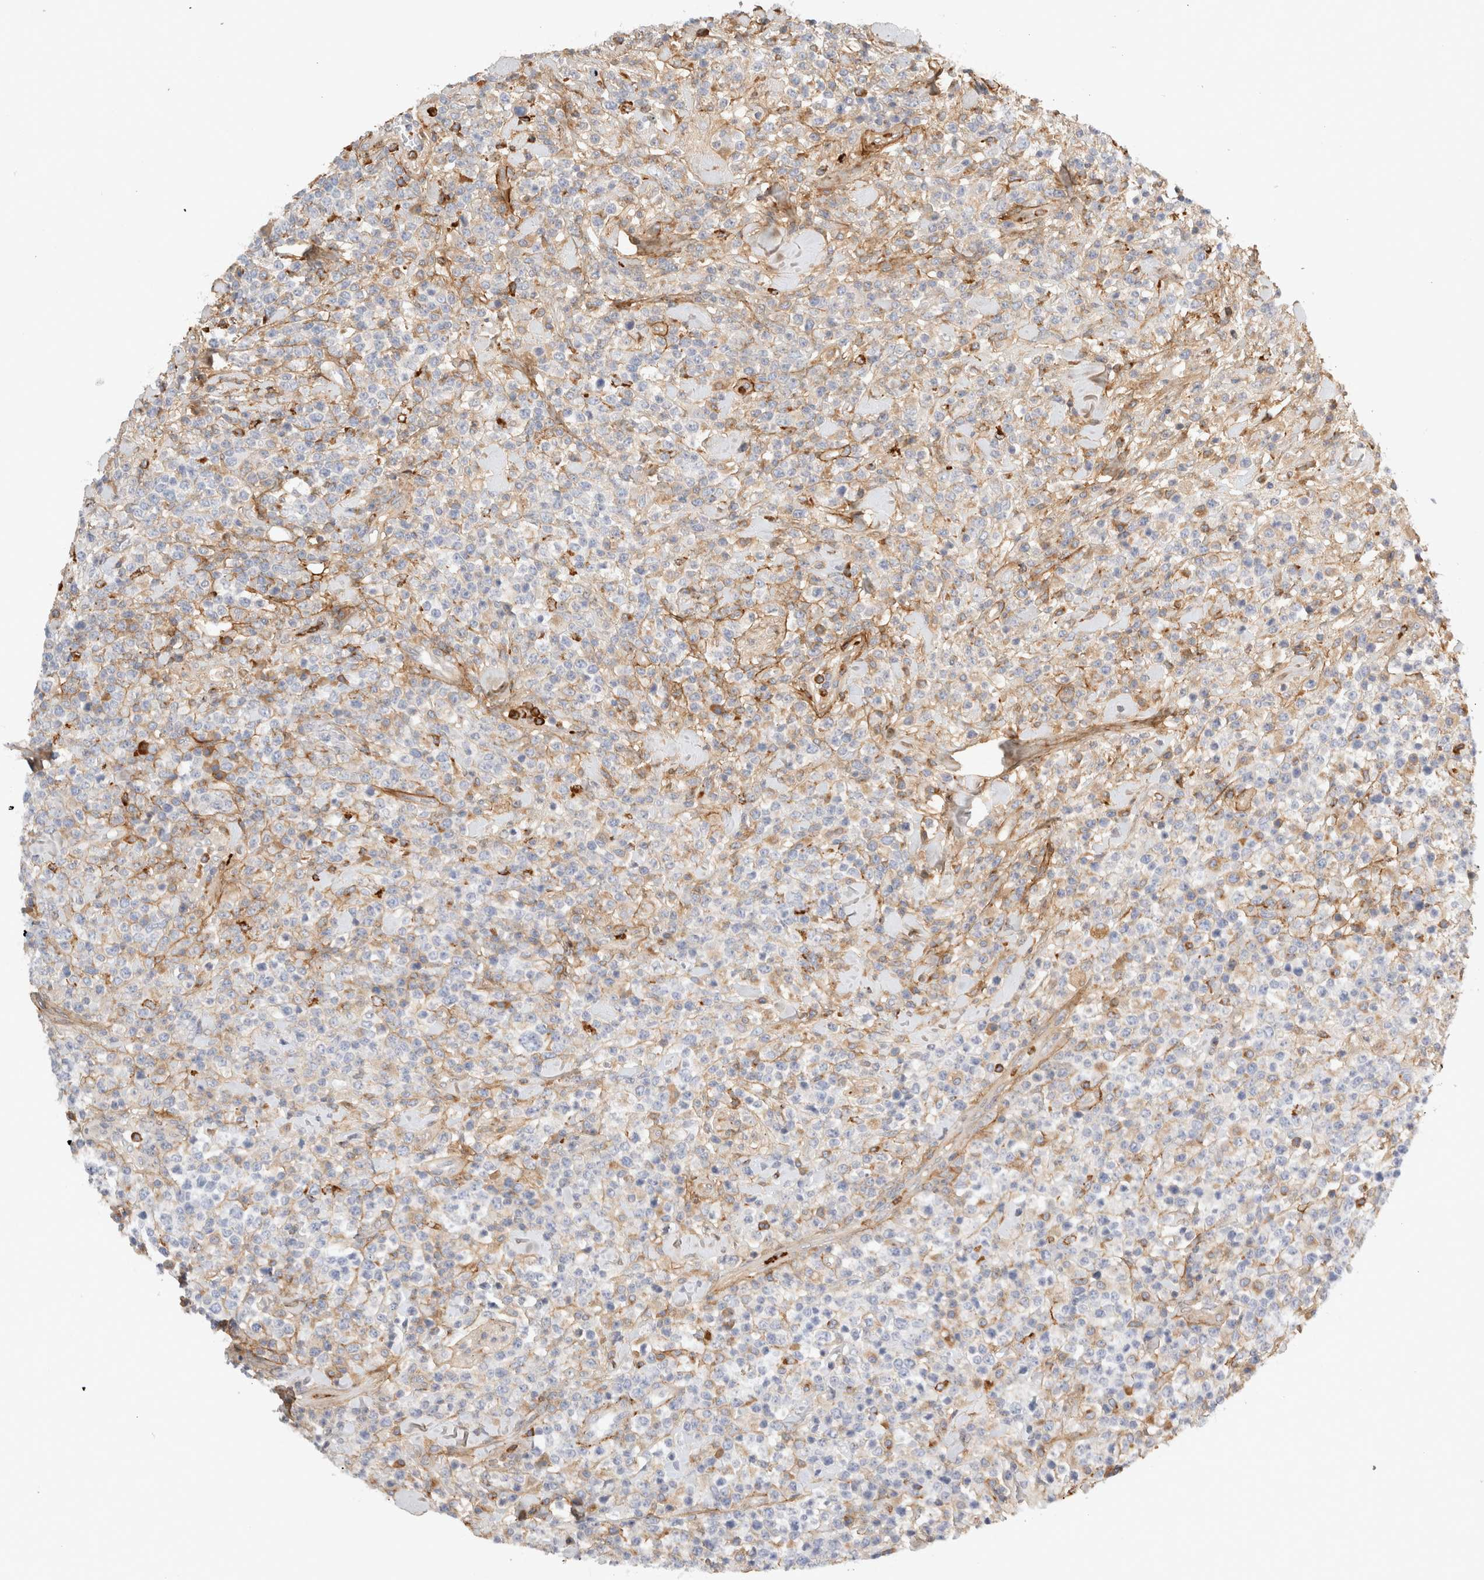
{"staining": {"intensity": "negative", "quantity": "none", "location": "none"}, "tissue": "lymphoma", "cell_type": "Tumor cells", "image_type": "cancer", "snomed": [{"axis": "morphology", "description": "Malignant lymphoma, non-Hodgkin's type, High grade"}, {"axis": "topography", "description": "Colon"}], "caption": "Malignant lymphoma, non-Hodgkin's type (high-grade) was stained to show a protein in brown. There is no significant staining in tumor cells. The staining is performed using DAB brown chromogen with nuclei counter-stained in using hematoxylin.", "gene": "FGL2", "patient": {"sex": "female", "age": 53}}